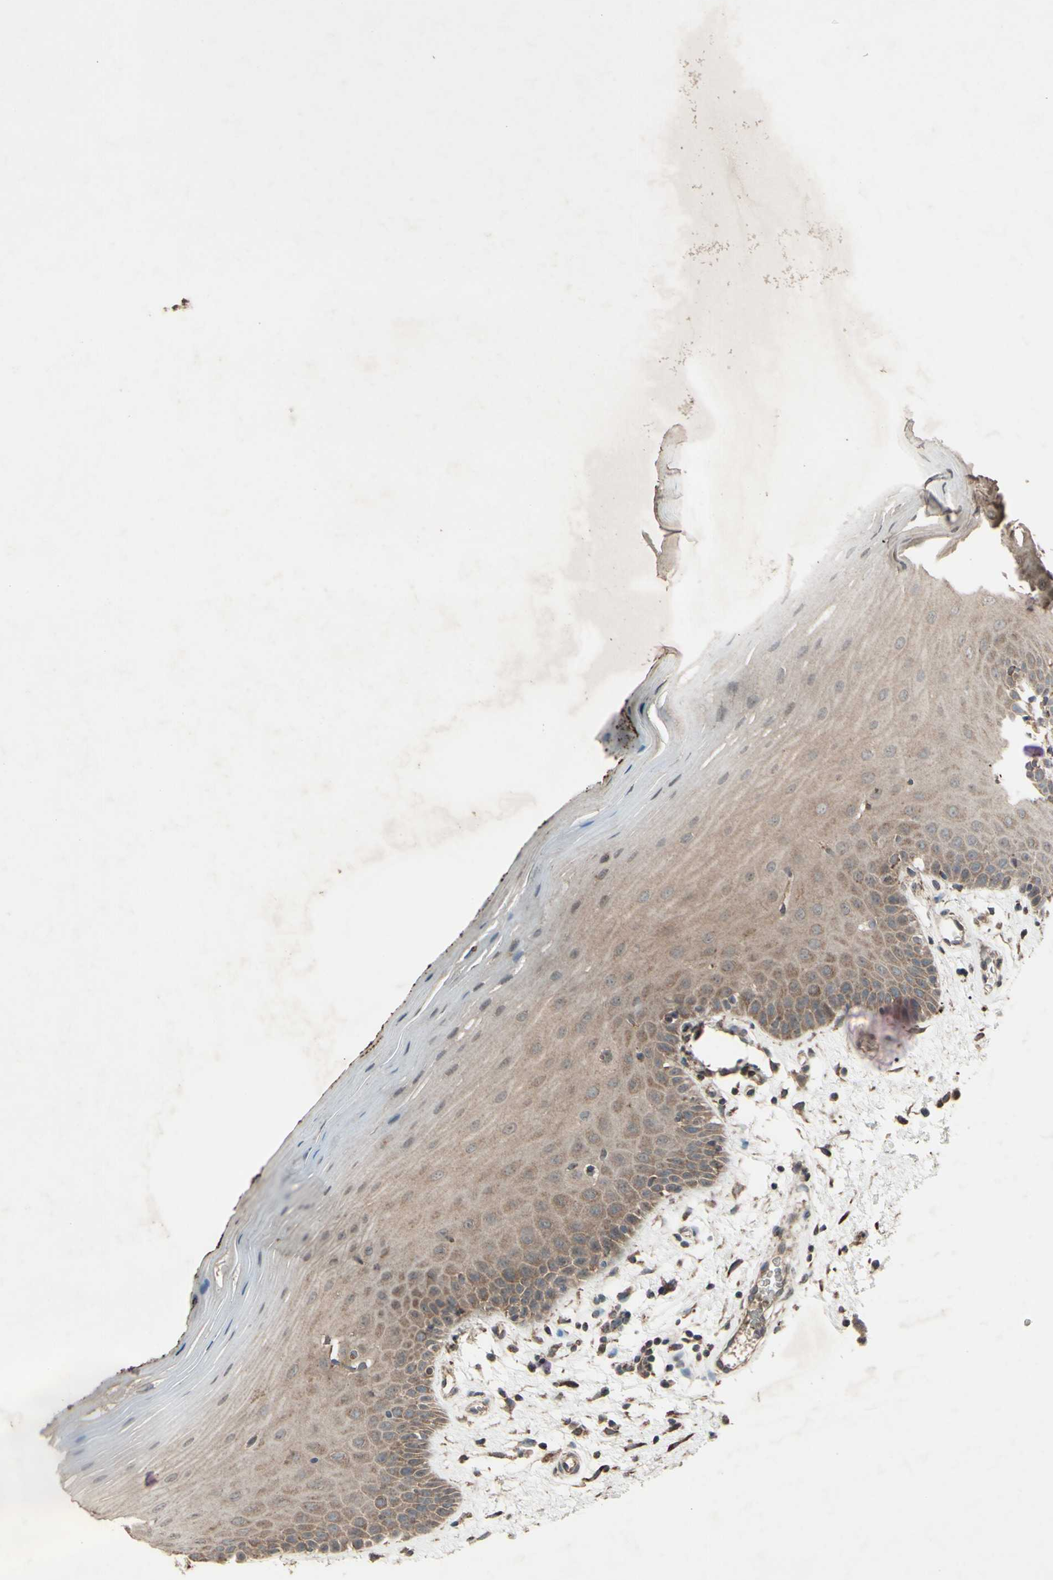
{"staining": {"intensity": "moderate", "quantity": ">75%", "location": "cytoplasmic/membranous"}, "tissue": "oral mucosa", "cell_type": "Squamous epithelial cells", "image_type": "normal", "snomed": [{"axis": "morphology", "description": "Normal tissue, NOS"}, {"axis": "topography", "description": "Skeletal muscle"}, {"axis": "topography", "description": "Oral tissue"}], "caption": "Brown immunohistochemical staining in unremarkable oral mucosa exhibits moderate cytoplasmic/membranous positivity in approximately >75% of squamous epithelial cells. (Stains: DAB in brown, nuclei in blue, Microscopy: brightfield microscopy at high magnification).", "gene": "ACOT8", "patient": {"sex": "male", "age": 58}}